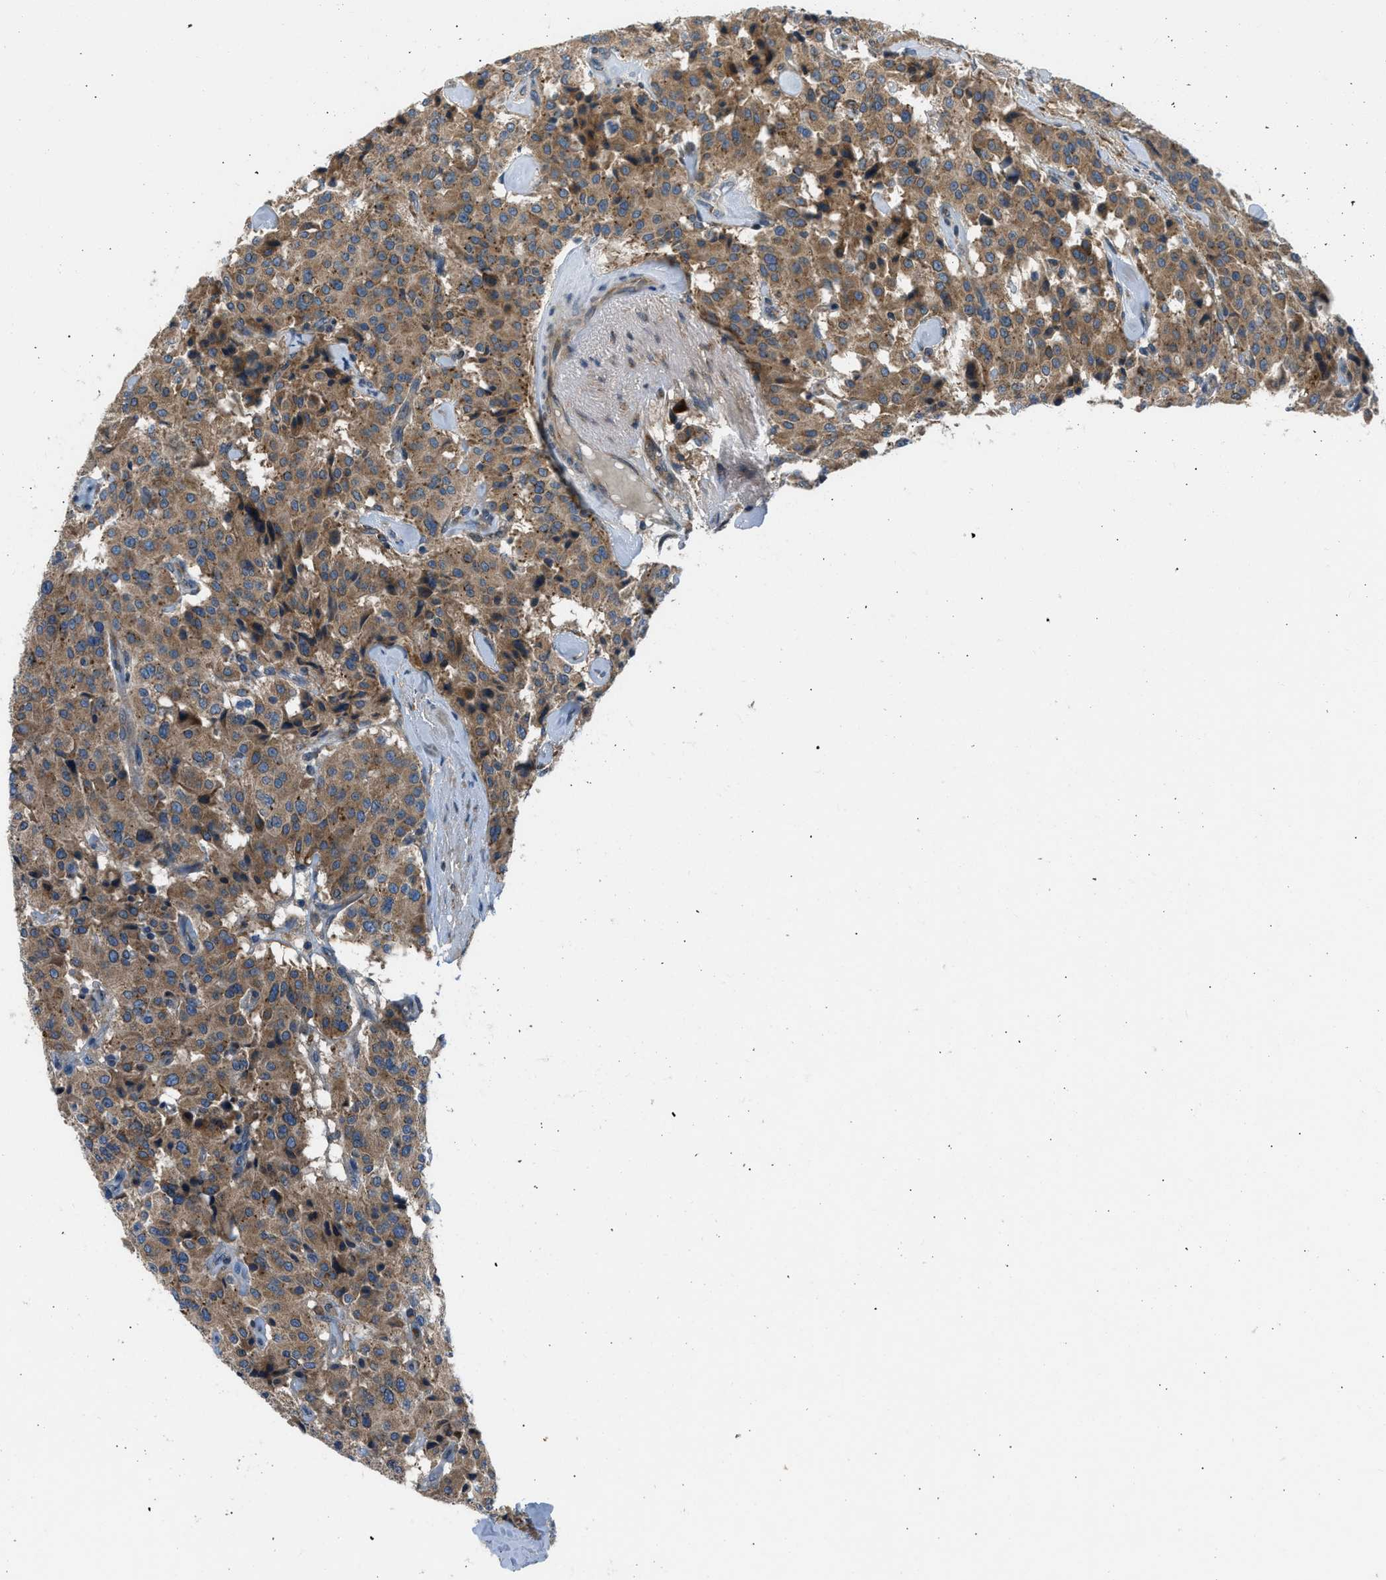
{"staining": {"intensity": "moderate", "quantity": ">75%", "location": "cytoplasmic/membranous"}, "tissue": "carcinoid", "cell_type": "Tumor cells", "image_type": "cancer", "snomed": [{"axis": "morphology", "description": "Carcinoid, malignant, NOS"}, {"axis": "topography", "description": "Lung"}], "caption": "Immunohistochemistry (IHC) staining of carcinoid (malignant), which reveals medium levels of moderate cytoplasmic/membranous positivity in approximately >75% of tumor cells indicating moderate cytoplasmic/membranous protein expression. The staining was performed using DAB (3,3'-diaminobenzidine) (brown) for protein detection and nuclei were counterstained in hematoxylin (blue).", "gene": "EDARADD", "patient": {"sex": "male", "age": 30}}